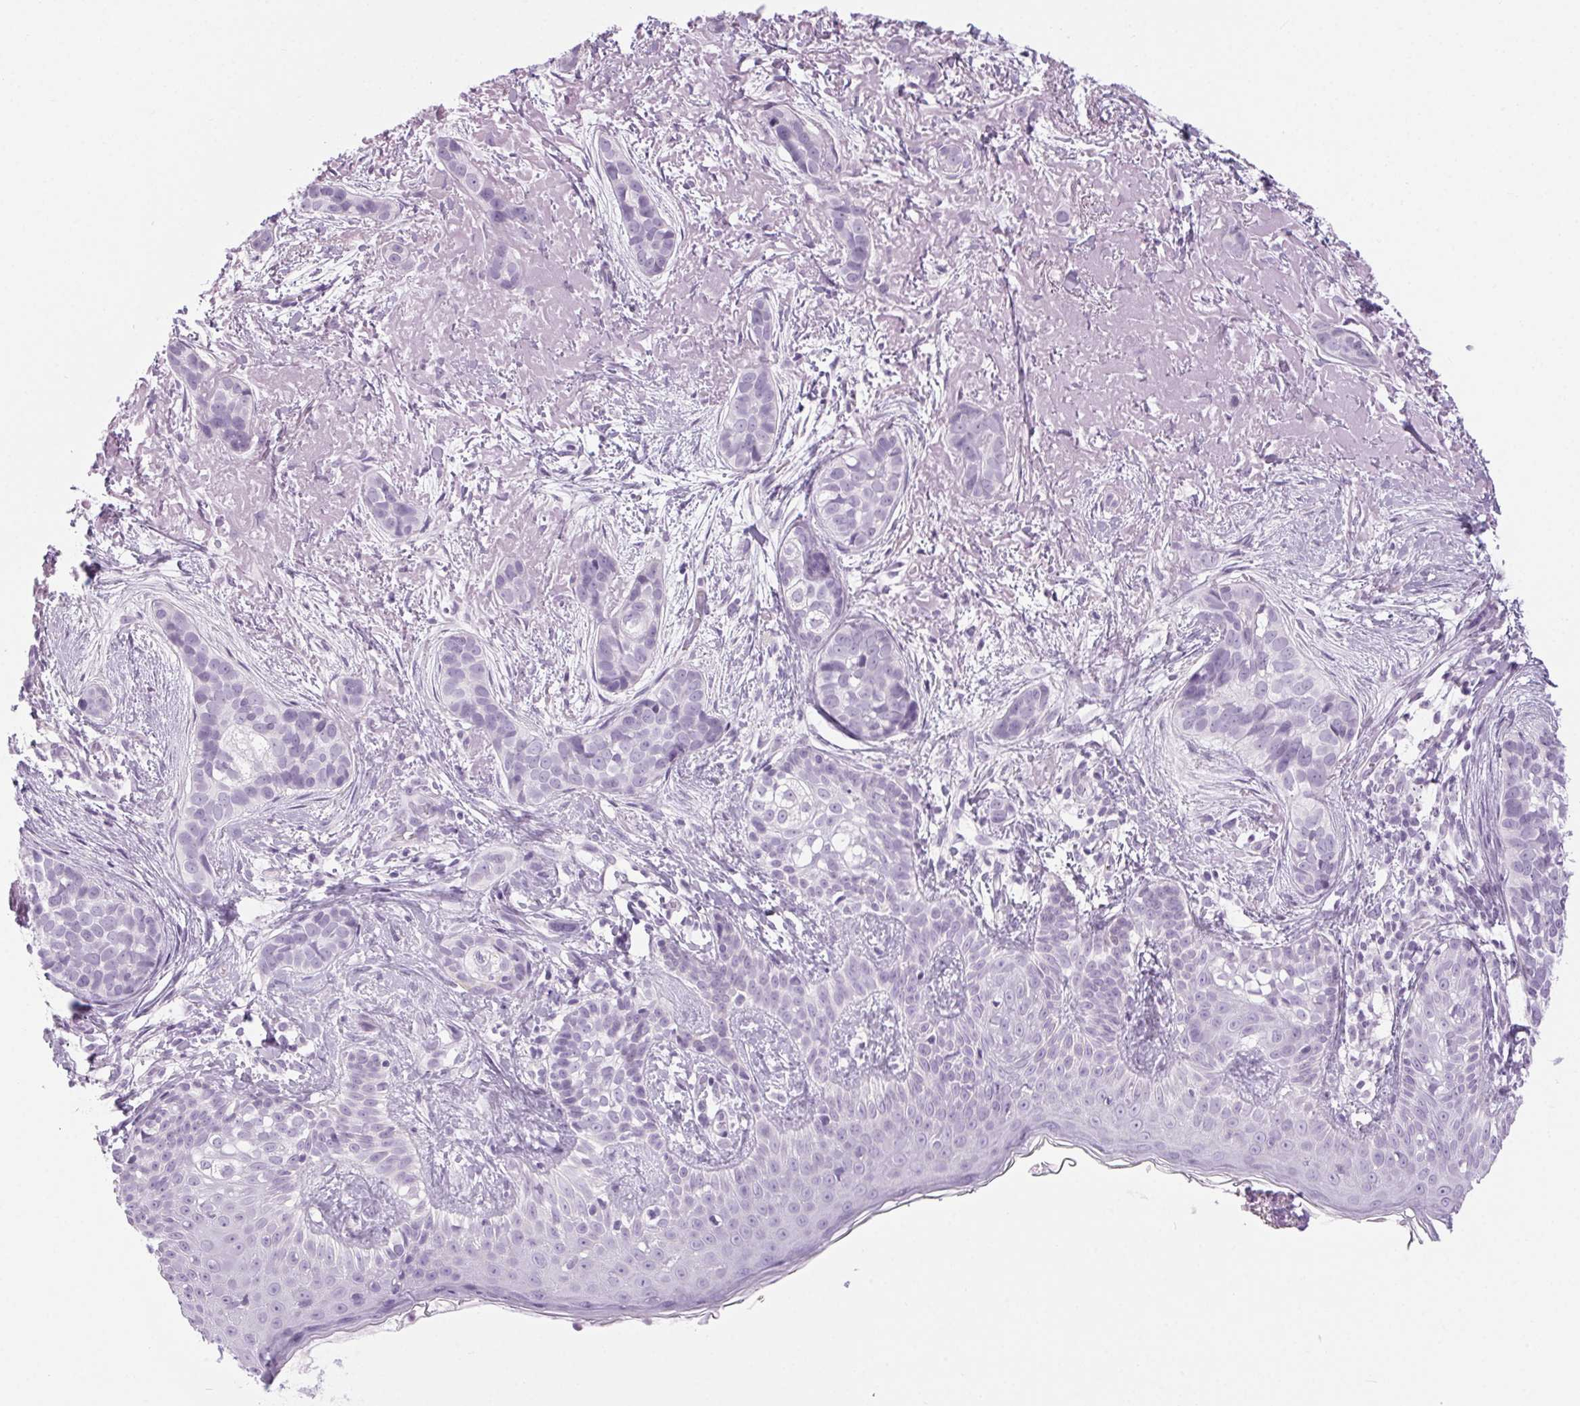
{"staining": {"intensity": "negative", "quantity": "none", "location": "none"}, "tissue": "skin cancer", "cell_type": "Tumor cells", "image_type": "cancer", "snomed": [{"axis": "morphology", "description": "Basal cell carcinoma"}, {"axis": "topography", "description": "Skin"}], "caption": "Immunohistochemistry photomicrograph of human skin cancer (basal cell carcinoma) stained for a protein (brown), which reveals no positivity in tumor cells. (Stains: DAB (3,3'-diaminobenzidine) IHC with hematoxylin counter stain, Microscopy: brightfield microscopy at high magnification).", "gene": "LRP2", "patient": {"sex": "male", "age": 87}}